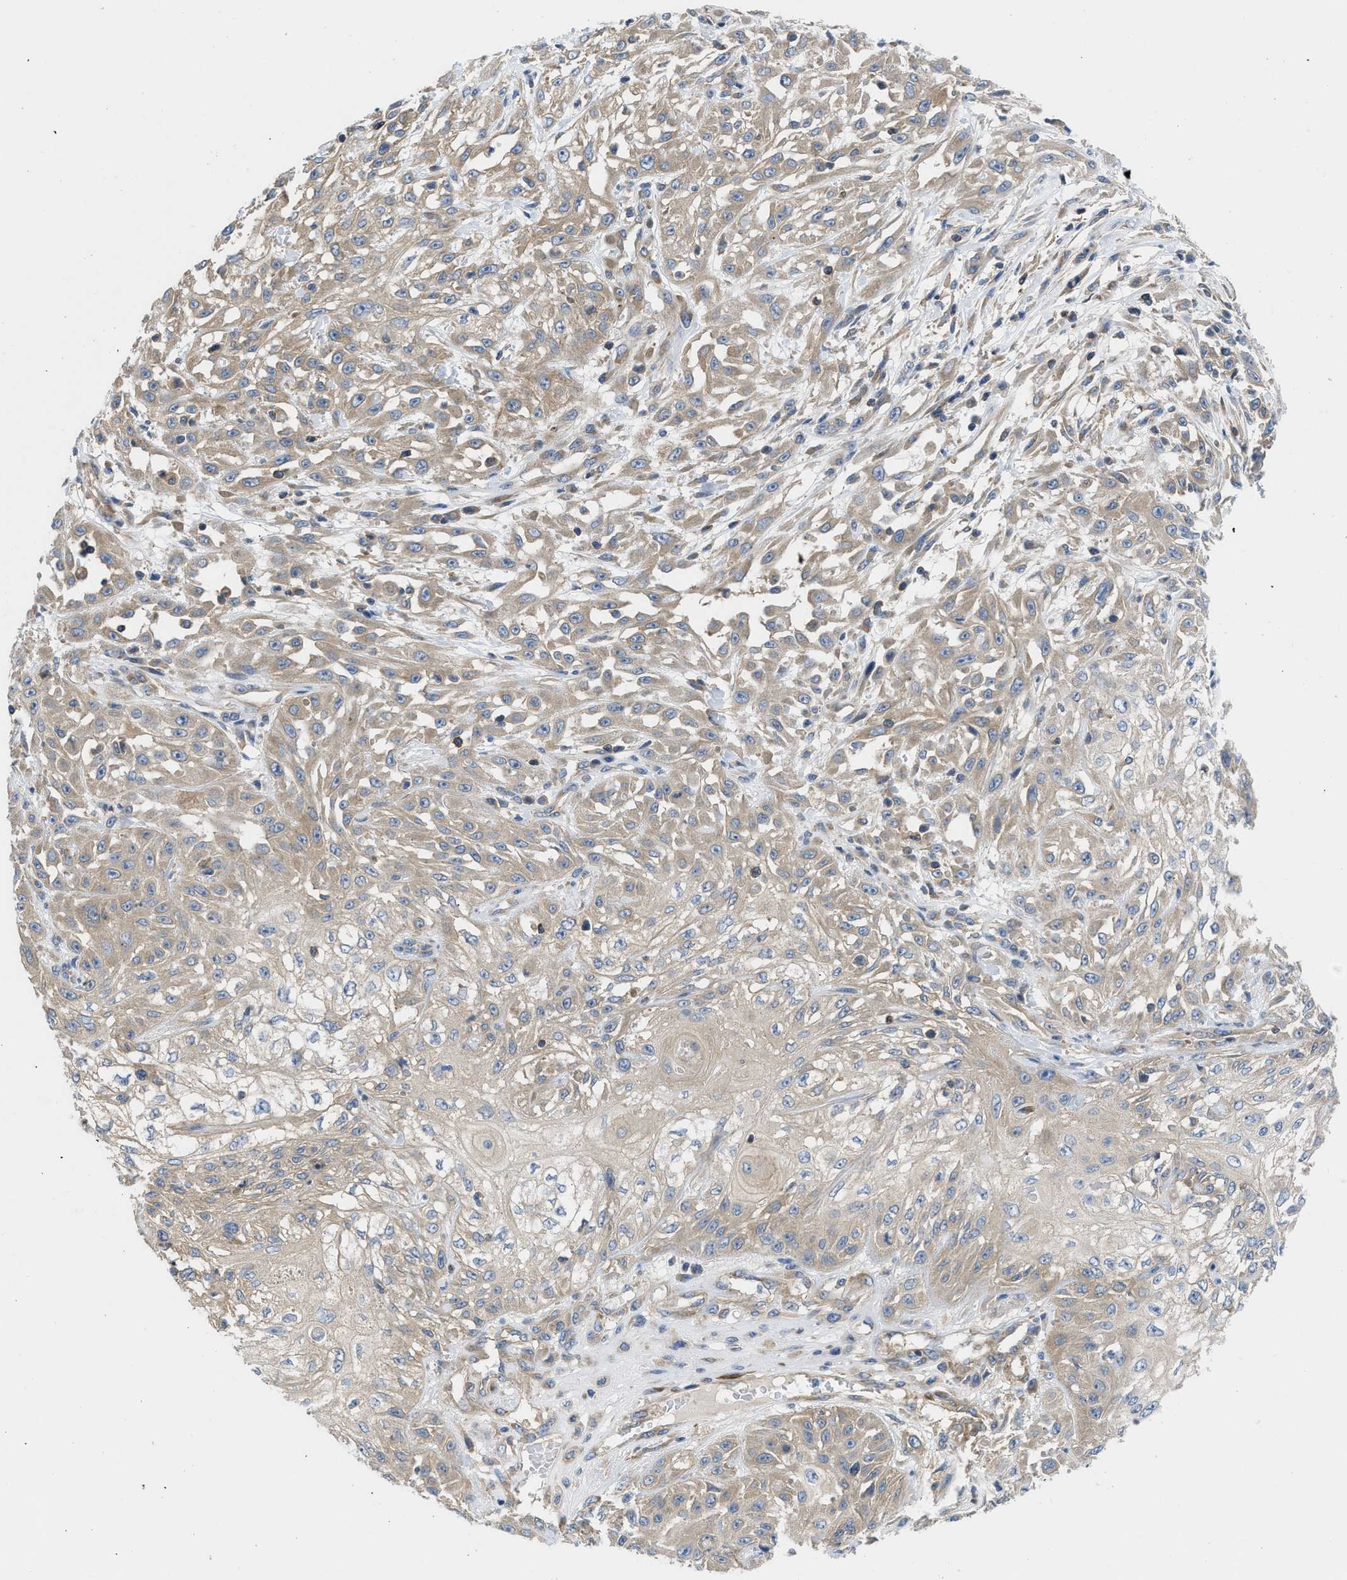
{"staining": {"intensity": "weak", "quantity": ">75%", "location": "cytoplasmic/membranous"}, "tissue": "skin cancer", "cell_type": "Tumor cells", "image_type": "cancer", "snomed": [{"axis": "morphology", "description": "Squamous cell carcinoma, NOS"}, {"axis": "morphology", "description": "Squamous cell carcinoma, metastatic, NOS"}, {"axis": "topography", "description": "Skin"}, {"axis": "topography", "description": "Lymph node"}], "caption": "Brown immunohistochemical staining in squamous cell carcinoma (skin) reveals weak cytoplasmic/membranous positivity in approximately >75% of tumor cells. The staining was performed using DAB to visualize the protein expression in brown, while the nuclei were stained in blue with hematoxylin (Magnification: 20x).", "gene": "CHKB", "patient": {"sex": "male", "age": 75}}